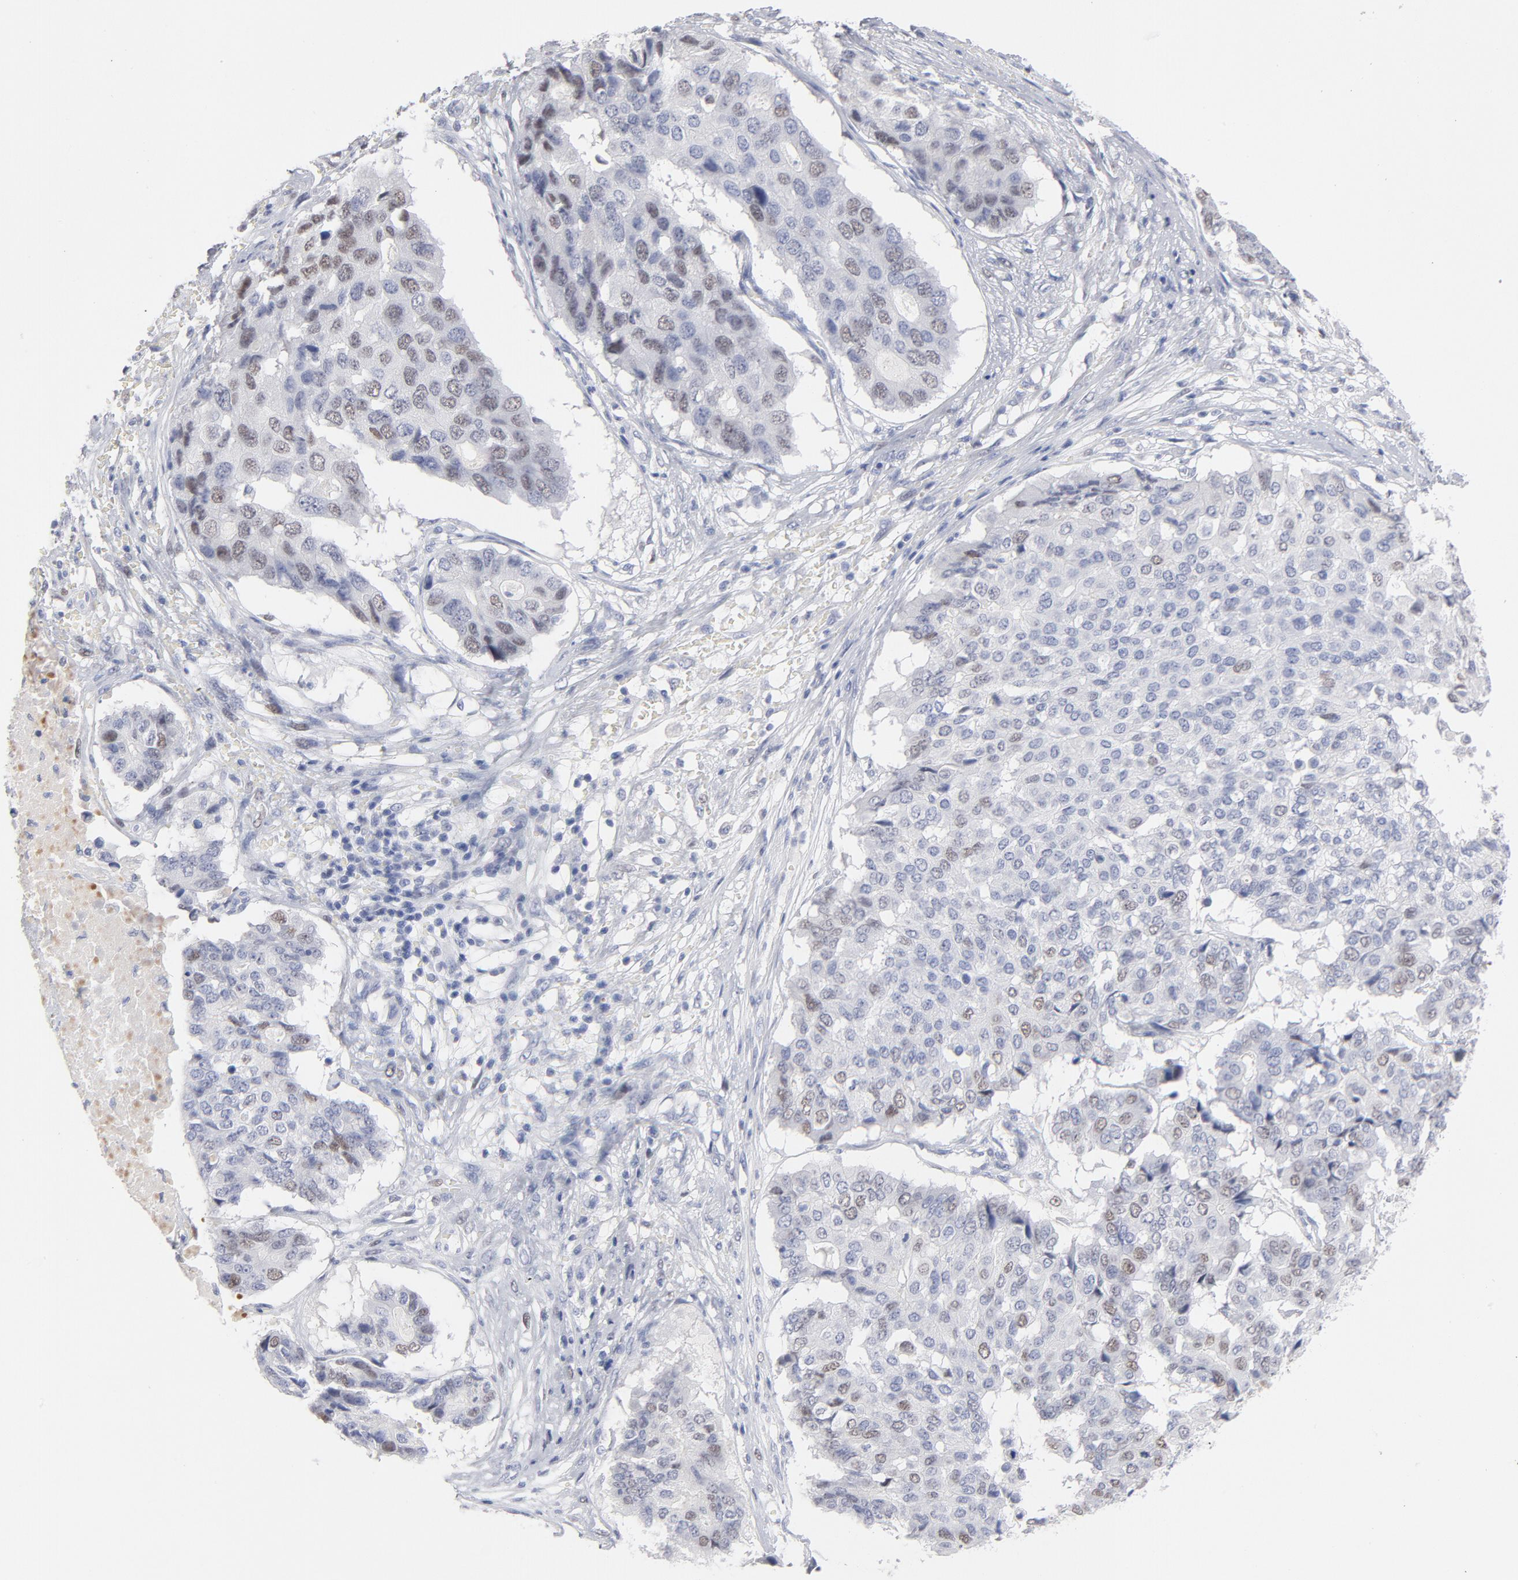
{"staining": {"intensity": "moderate", "quantity": "<25%", "location": "nuclear"}, "tissue": "pancreatic cancer", "cell_type": "Tumor cells", "image_type": "cancer", "snomed": [{"axis": "morphology", "description": "Adenocarcinoma, NOS"}, {"axis": "topography", "description": "Pancreas"}], "caption": "A brown stain shows moderate nuclear expression of a protein in adenocarcinoma (pancreatic) tumor cells.", "gene": "MCM7", "patient": {"sex": "male", "age": 50}}